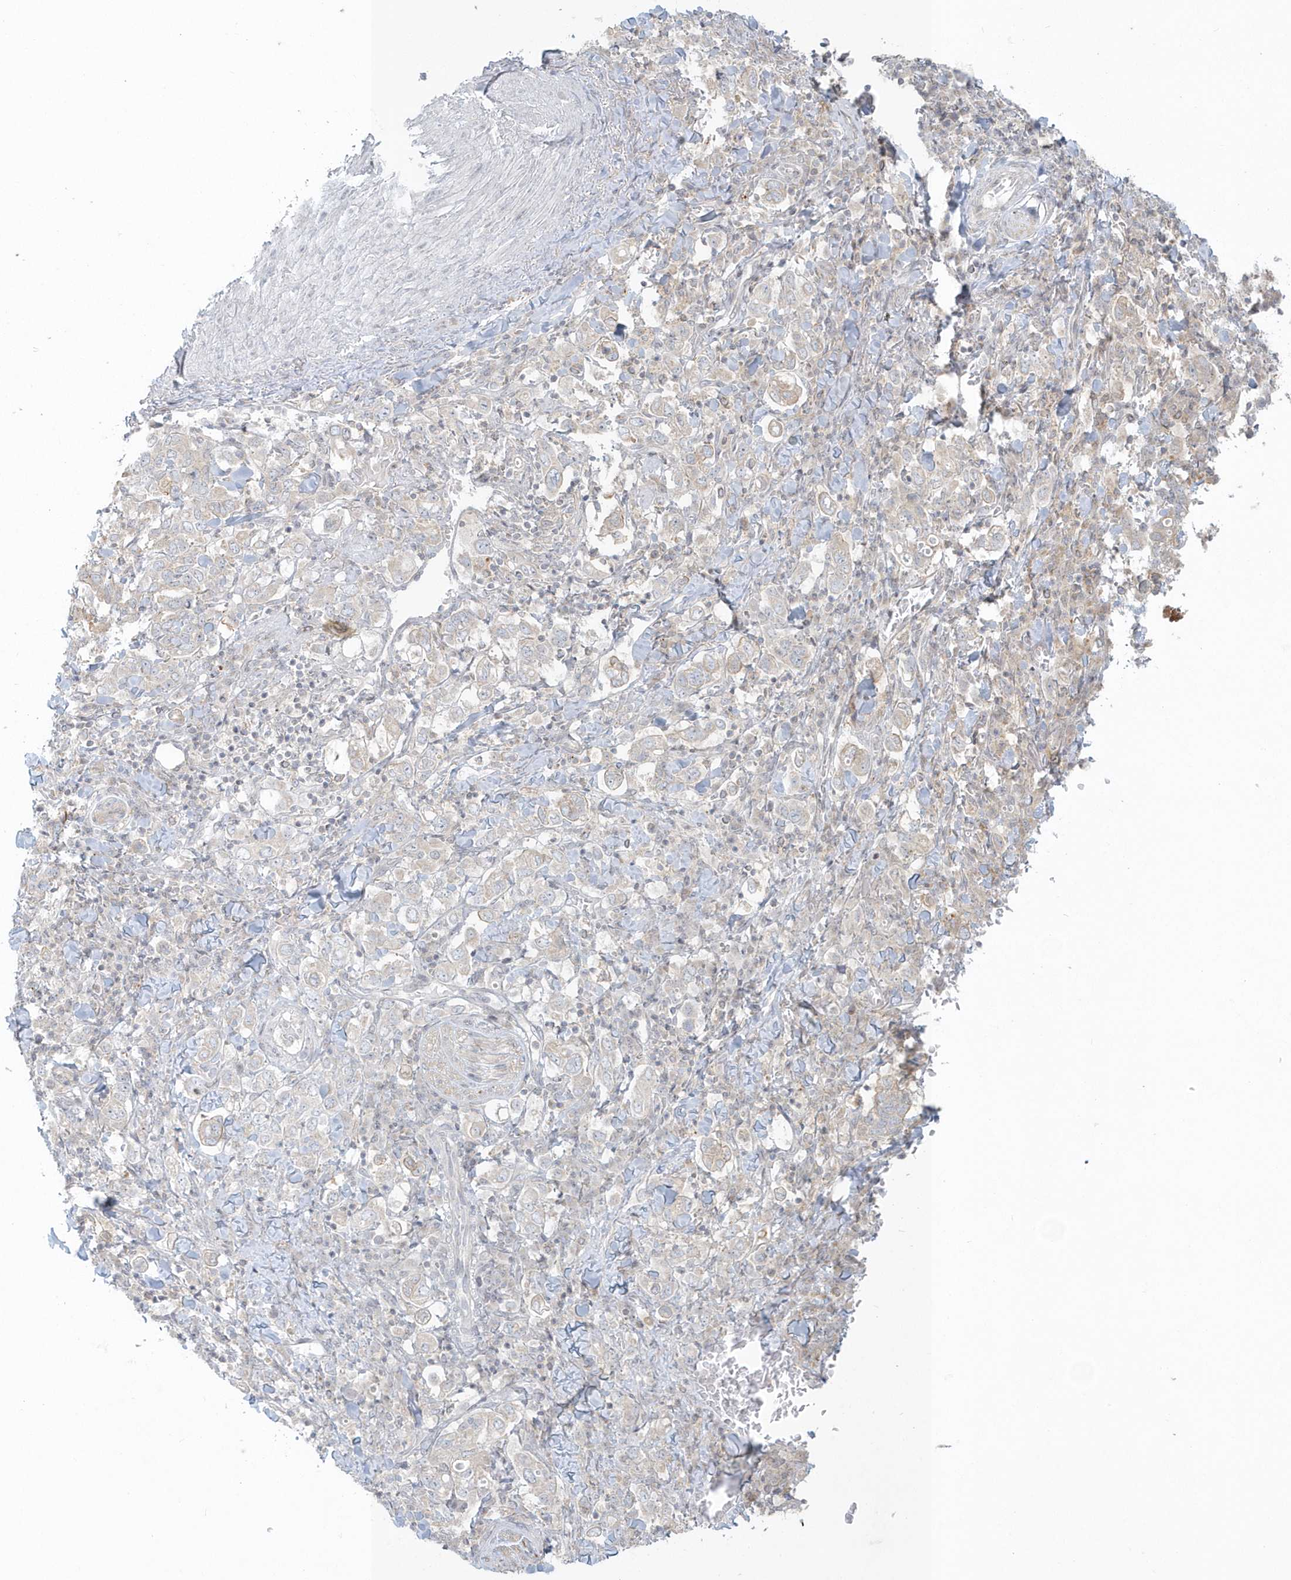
{"staining": {"intensity": "weak", "quantity": "<25%", "location": "cytoplasmic/membranous"}, "tissue": "stomach cancer", "cell_type": "Tumor cells", "image_type": "cancer", "snomed": [{"axis": "morphology", "description": "Adenocarcinoma, NOS"}, {"axis": "topography", "description": "Stomach, upper"}], "caption": "Immunohistochemistry photomicrograph of stomach cancer stained for a protein (brown), which displays no expression in tumor cells.", "gene": "BLTP3A", "patient": {"sex": "male", "age": 62}}